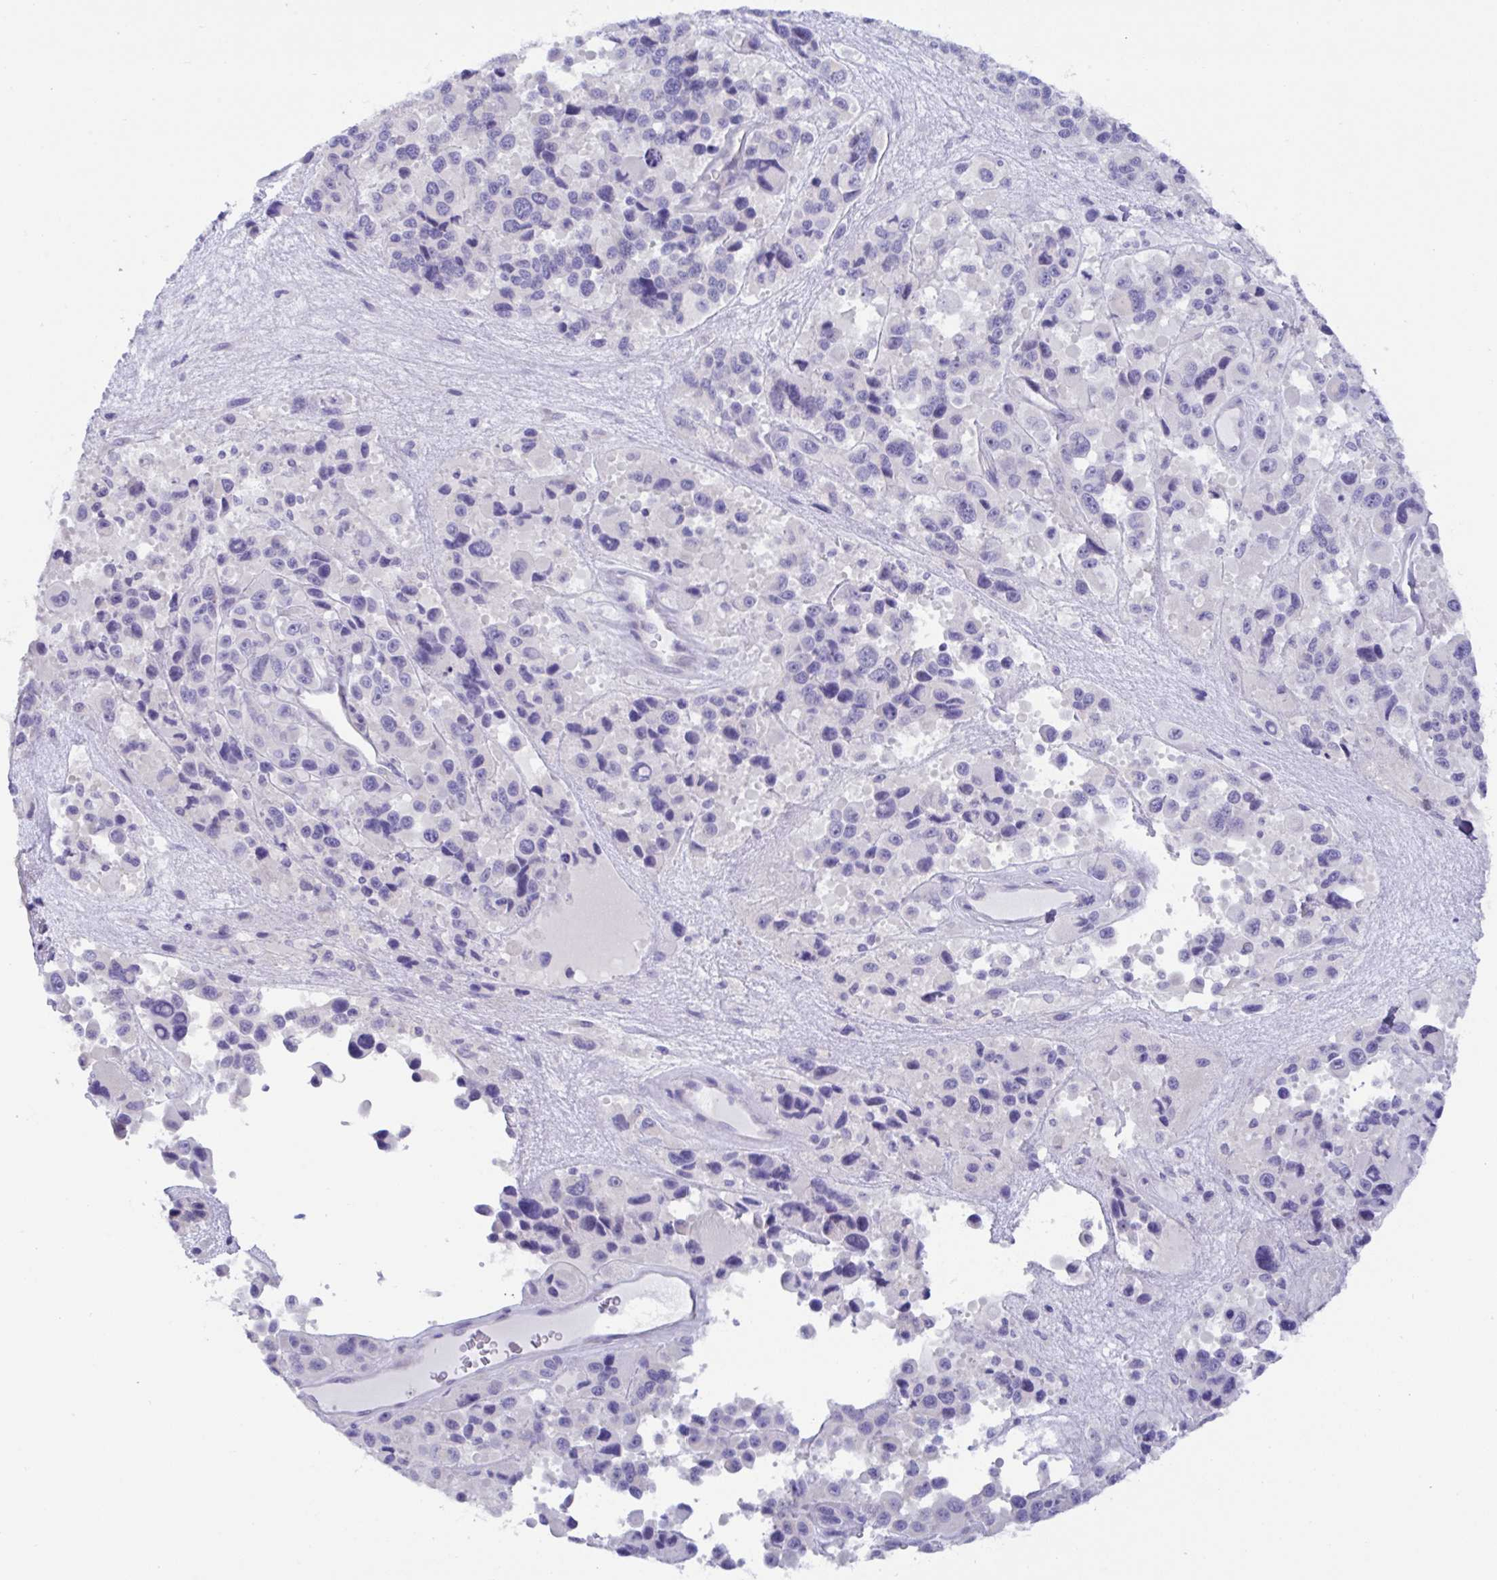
{"staining": {"intensity": "negative", "quantity": "none", "location": "none"}, "tissue": "melanoma", "cell_type": "Tumor cells", "image_type": "cancer", "snomed": [{"axis": "morphology", "description": "Malignant melanoma, Metastatic site"}, {"axis": "topography", "description": "Lymph node"}], "caption": "IHC of malignant melanoma (metastatic site) demonstrates no staining in tumor cells.", "gene": "MED11", "patient": {"sex": "female", "age": 65}}